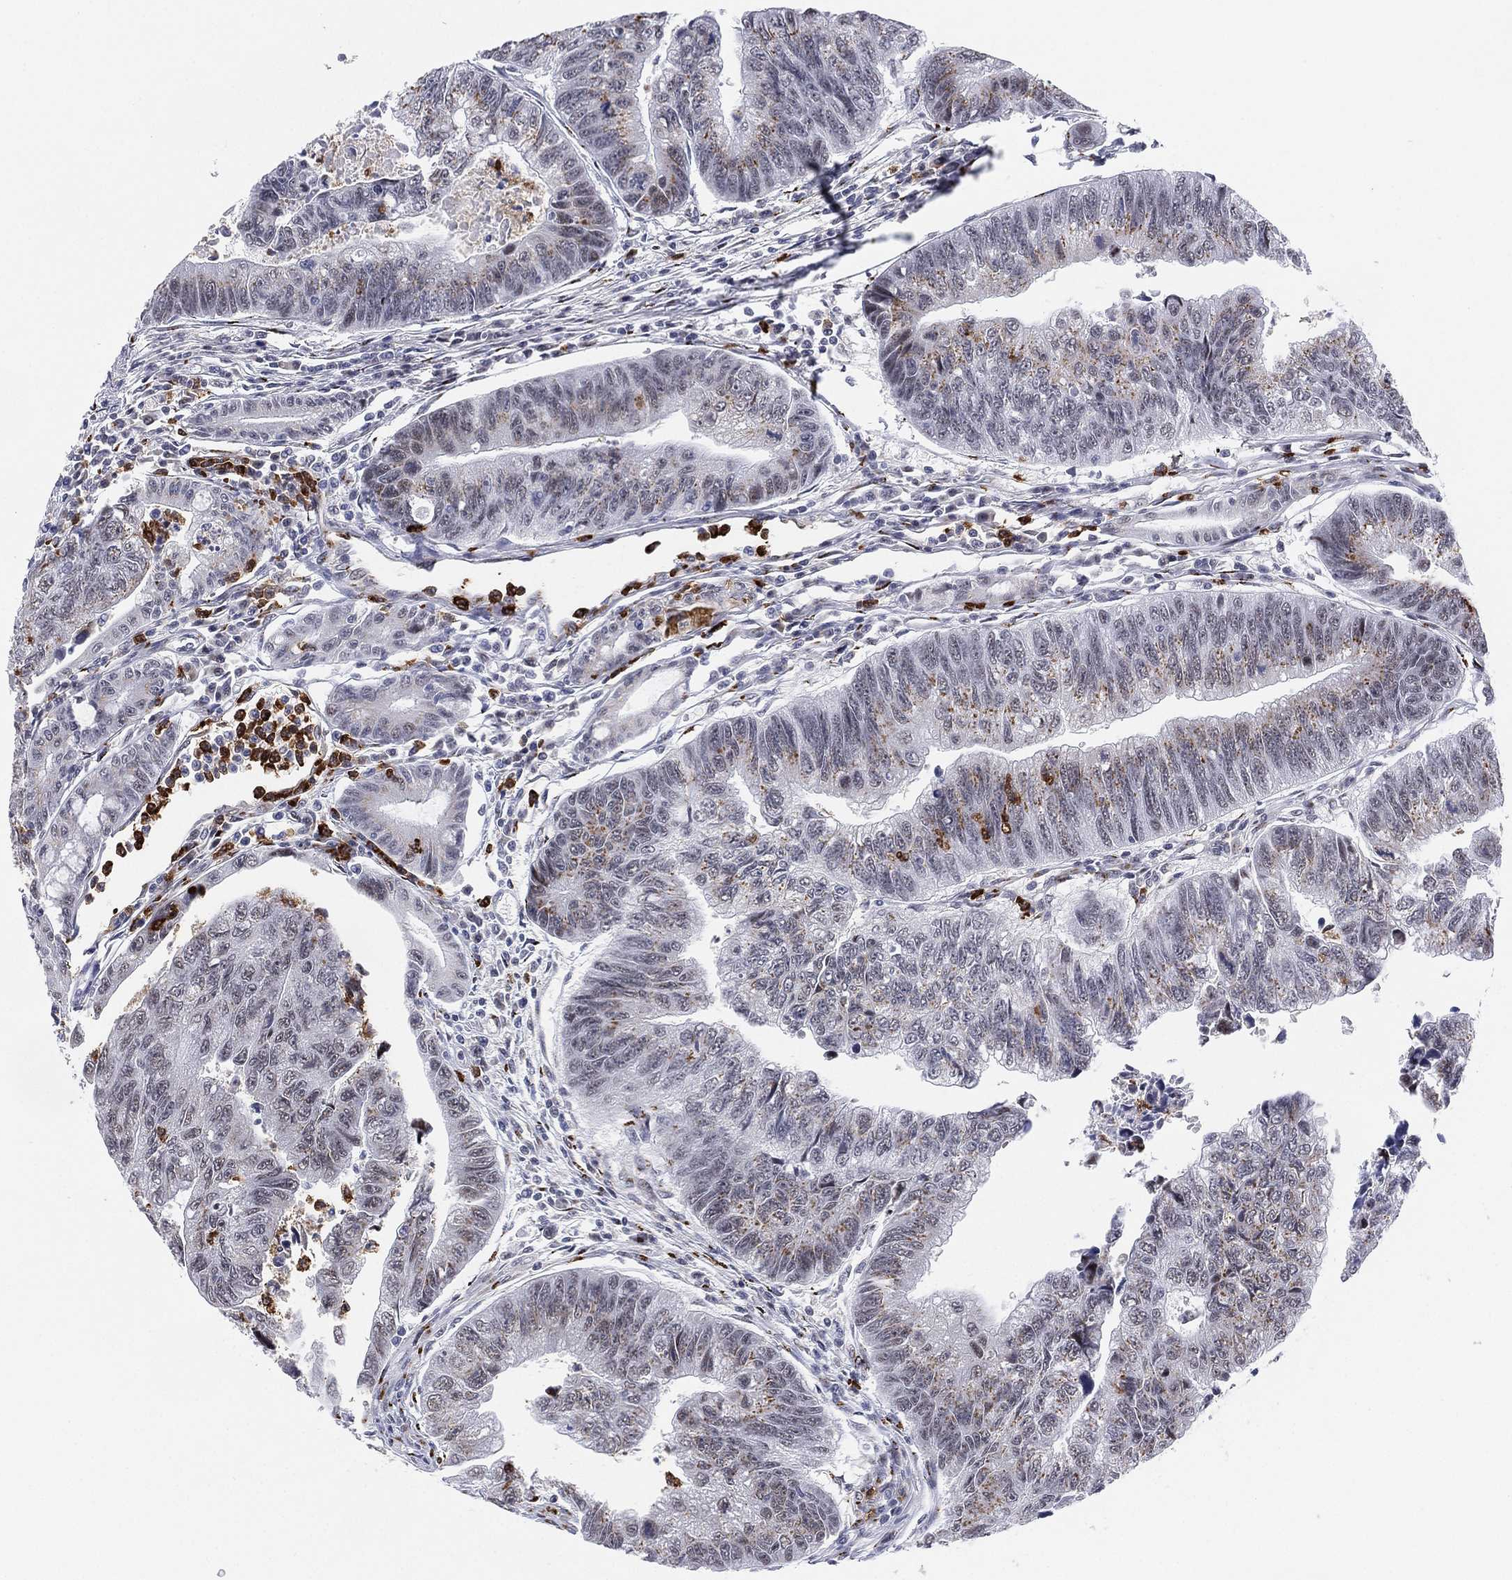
{"staining": {"intensity": "negative", "quantity": "none", "location": "none"}, "tissue": "colorectal cancer", "cell_type": "Tumor cells", "image_type": "cancer", "snomed": [{"axis": "morphology", "description": "Adenocarcinoma, NOS"}, {"axis": "topography", "description": "Colon"}], "caption": "Adenocarcinoma (colorectal) was stained to show a protein in brown. There is no significant expression in tumor cells.", "gene": "CD177", "patient": {"sex": "female", "age": 65}}